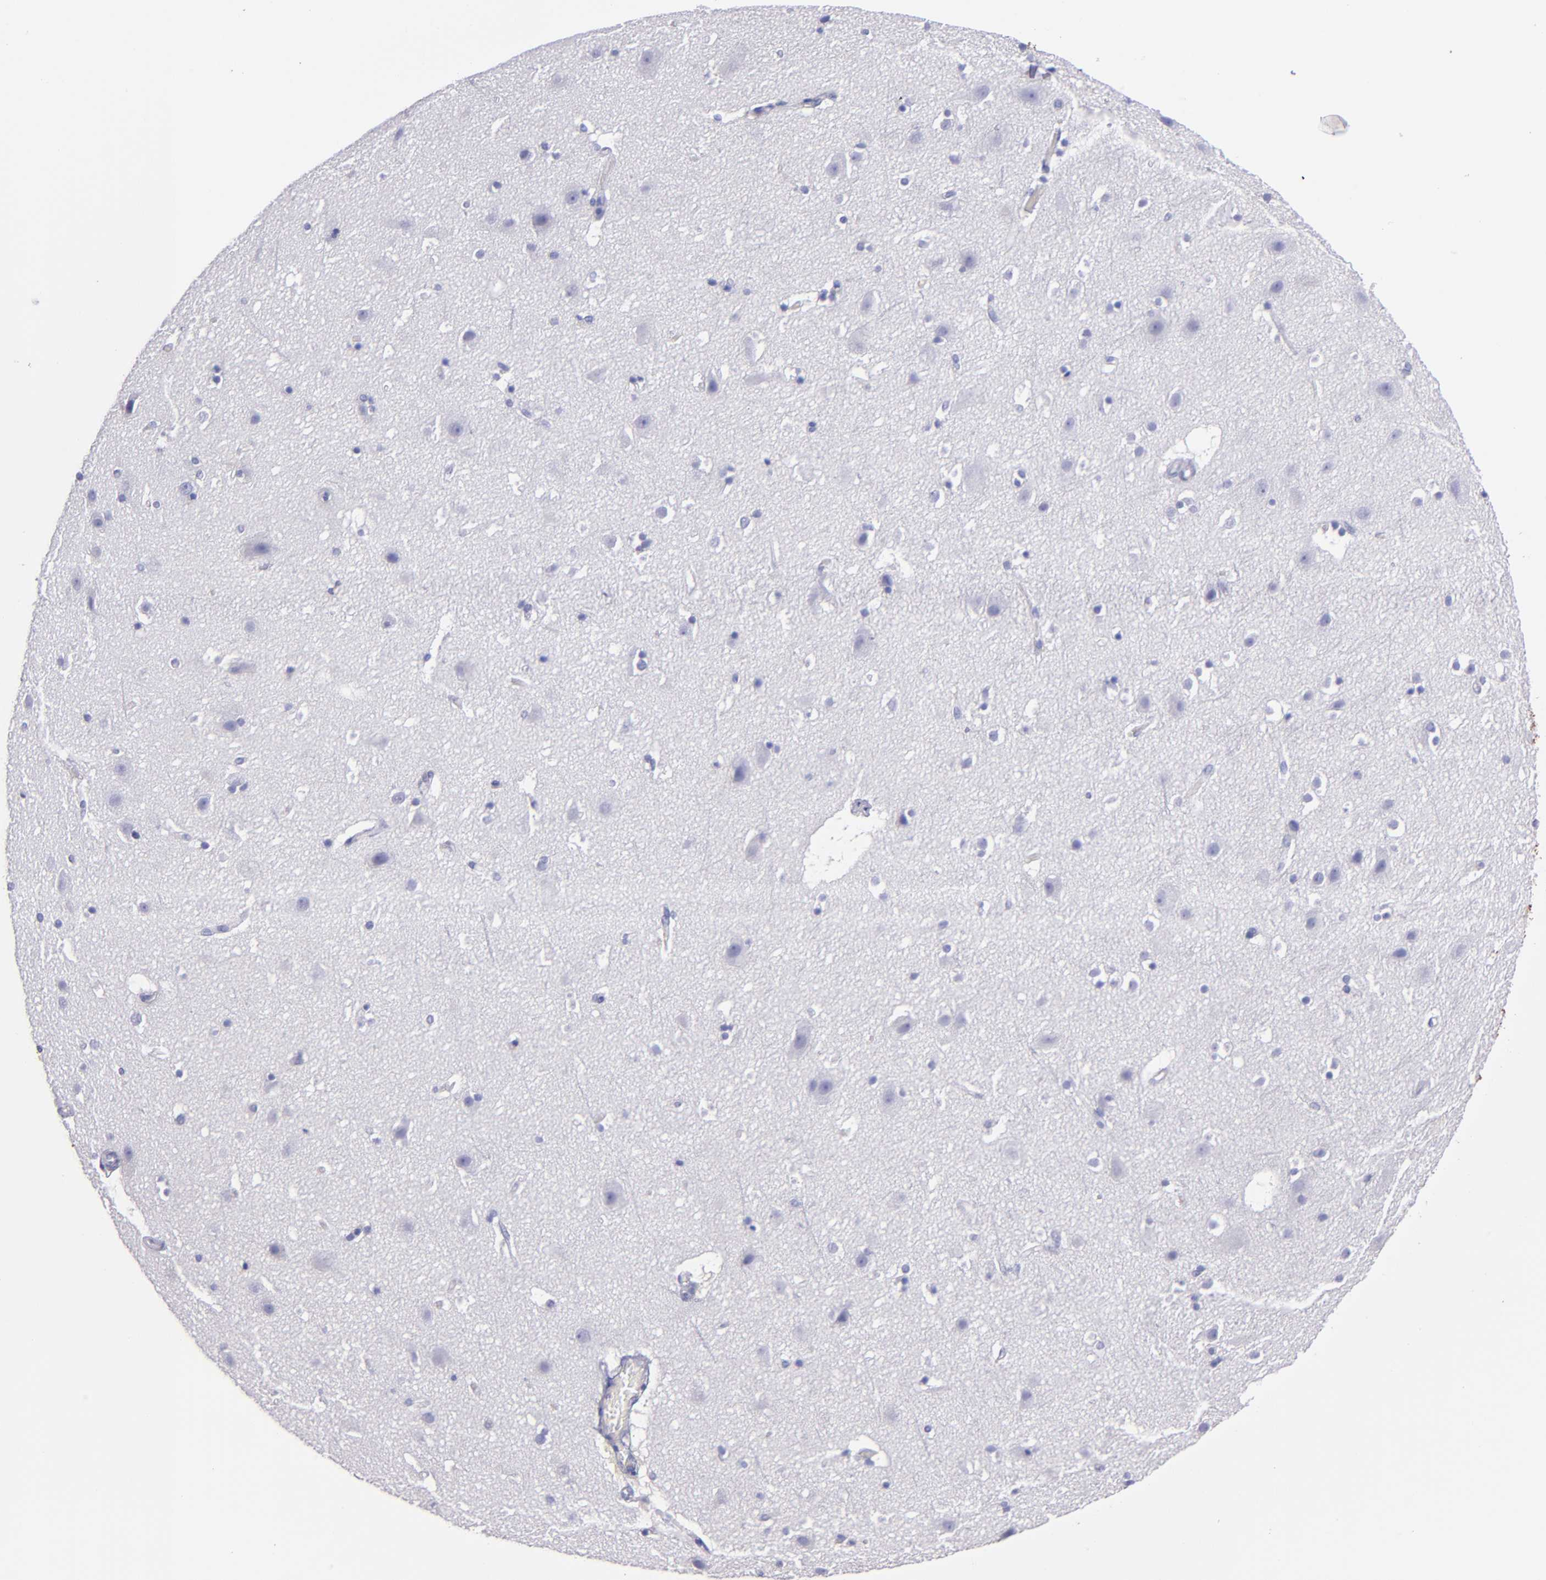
{"staining": {"intensity": "negative", "quantity": "none", "location": "none"}, "tissue": "cerebral cortex", "cell_type": "Endothelial cells", "image_type": "normal", "snomed": [{"axis": "morphology", "description": "Normal tissue, NOS"}, {"axis": "topography", "description": "Cerebral cortex"}], "caption": "The IHC histopathology image has no significant positivity in endothelial cells of cerebral cortex.", "gene": "TG", "patient": {"sex": "male", "age": 45}}